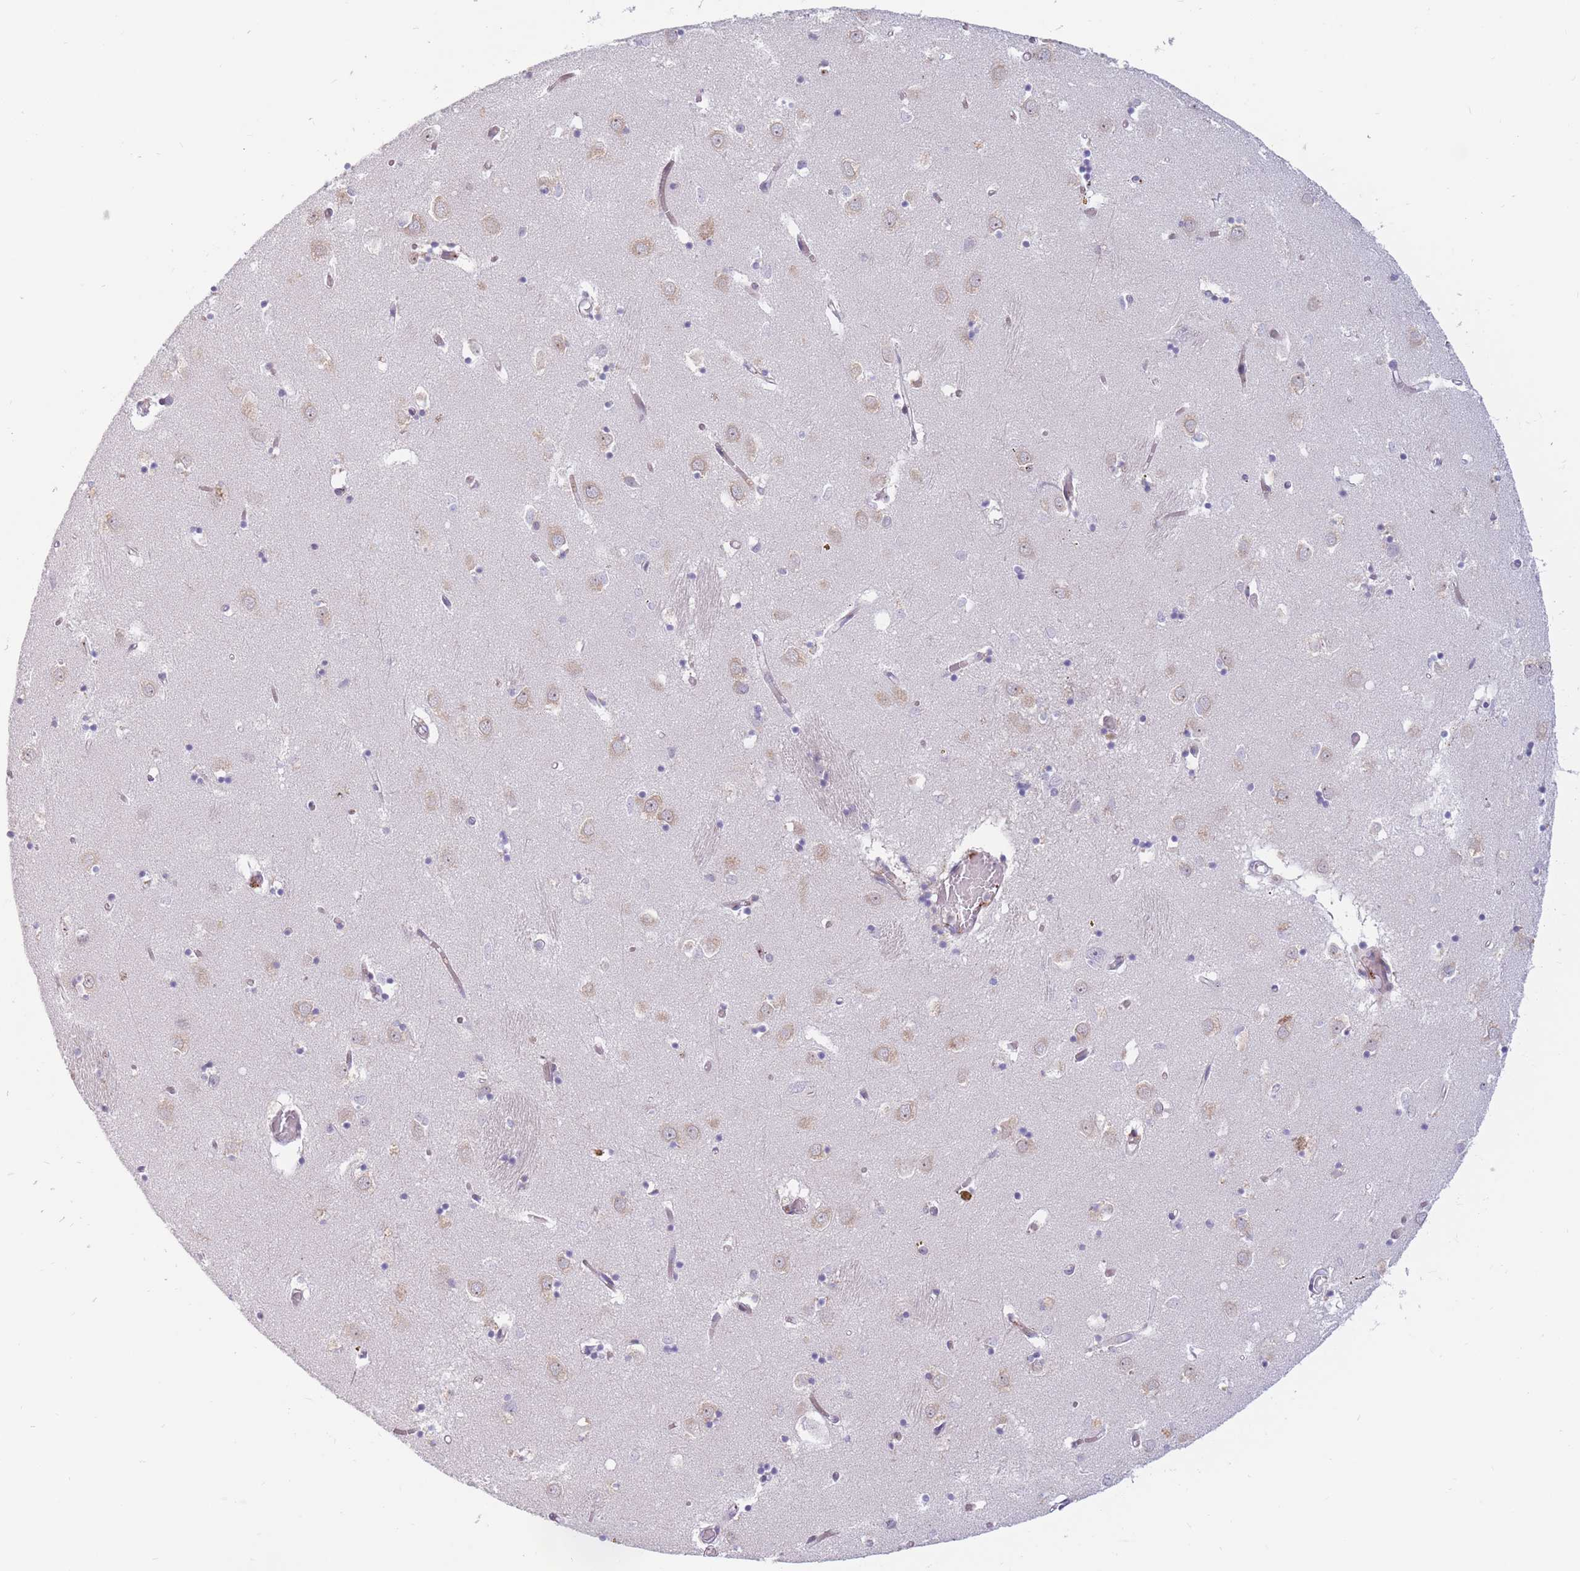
{"staining": {"intensity": "negative", "quantity": "none", "location": "none"}, "tissue": "caudate", "cell_type": "Glial cells", "image_type": "normal", "snomed": [{"axis": "morphology", "description": "Normal tissue, NOS"}, {"axis": "topography", "description": "Lateral ventricle wall"}], "caption": "Immunohistochemical staining of normal caudate shows no significant expression in glial cells.", "gene": "PTGDR", "patient": {"sex": "male", "age": 70}}